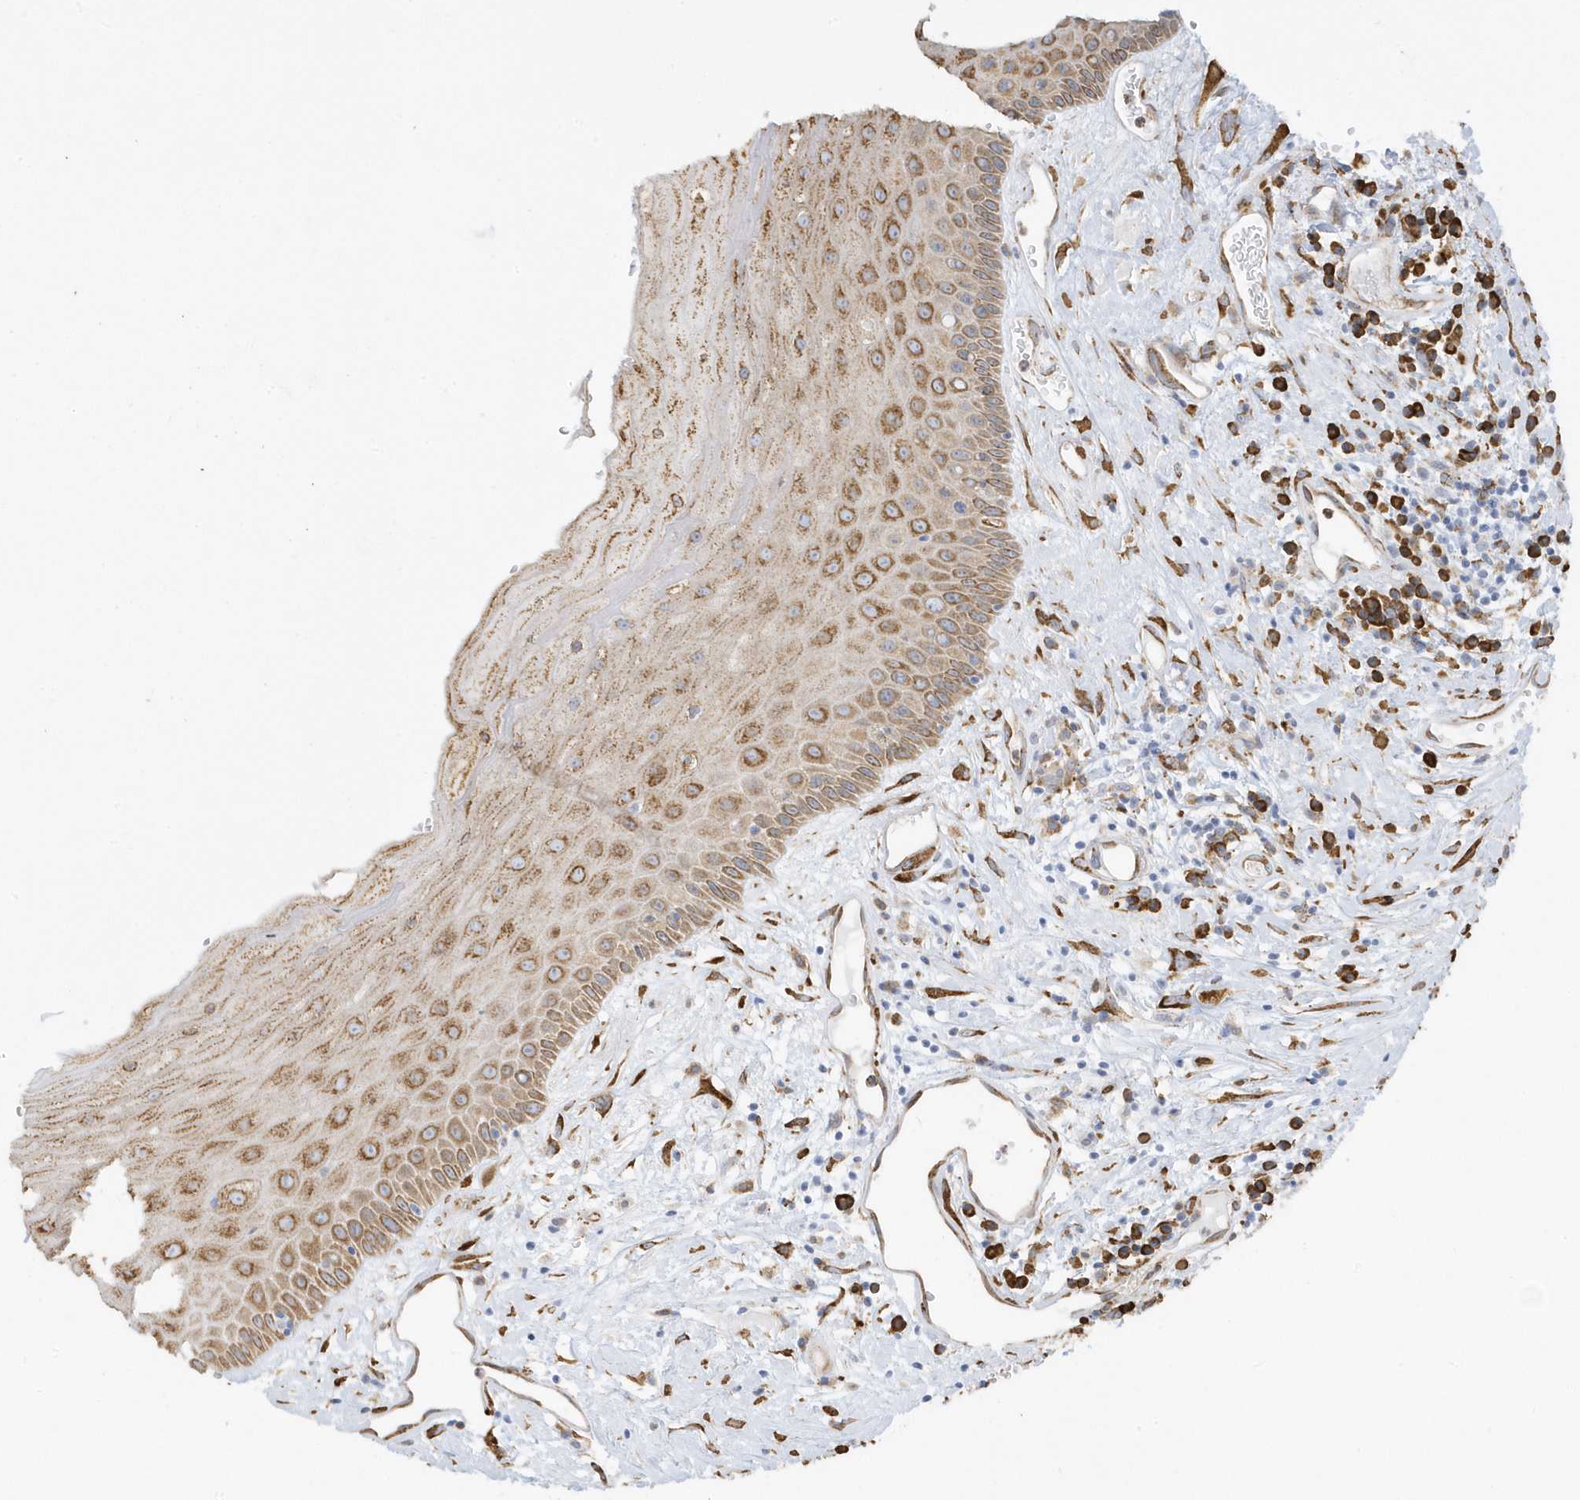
{"staining": {"intensity": "moderate", "quantity": ">75%", "location": "cytoplasmic/membranous"}, "tissue": "oral mucosa", "cell_type": "Squamous epithelial cells", "image_type": "normal", "snomed": [{"axis": "morphology", "description": "Normal tissue, NOS"}, {"axis": "topography", "description": "Oral tissue"}], "caption": "High-magnification brightfield microscopy of benign oral mucosa stained with DAB (3,3'-diaminobenzidine) (brown) and counterstained with hematoxylin (blue). squamous epithelial cells exhibit moderate cytoplasmic/membranous staining is seen in about>75% of cells.", "gene": "DCAF1", "patient": {"sex": "female", "age": 76}}